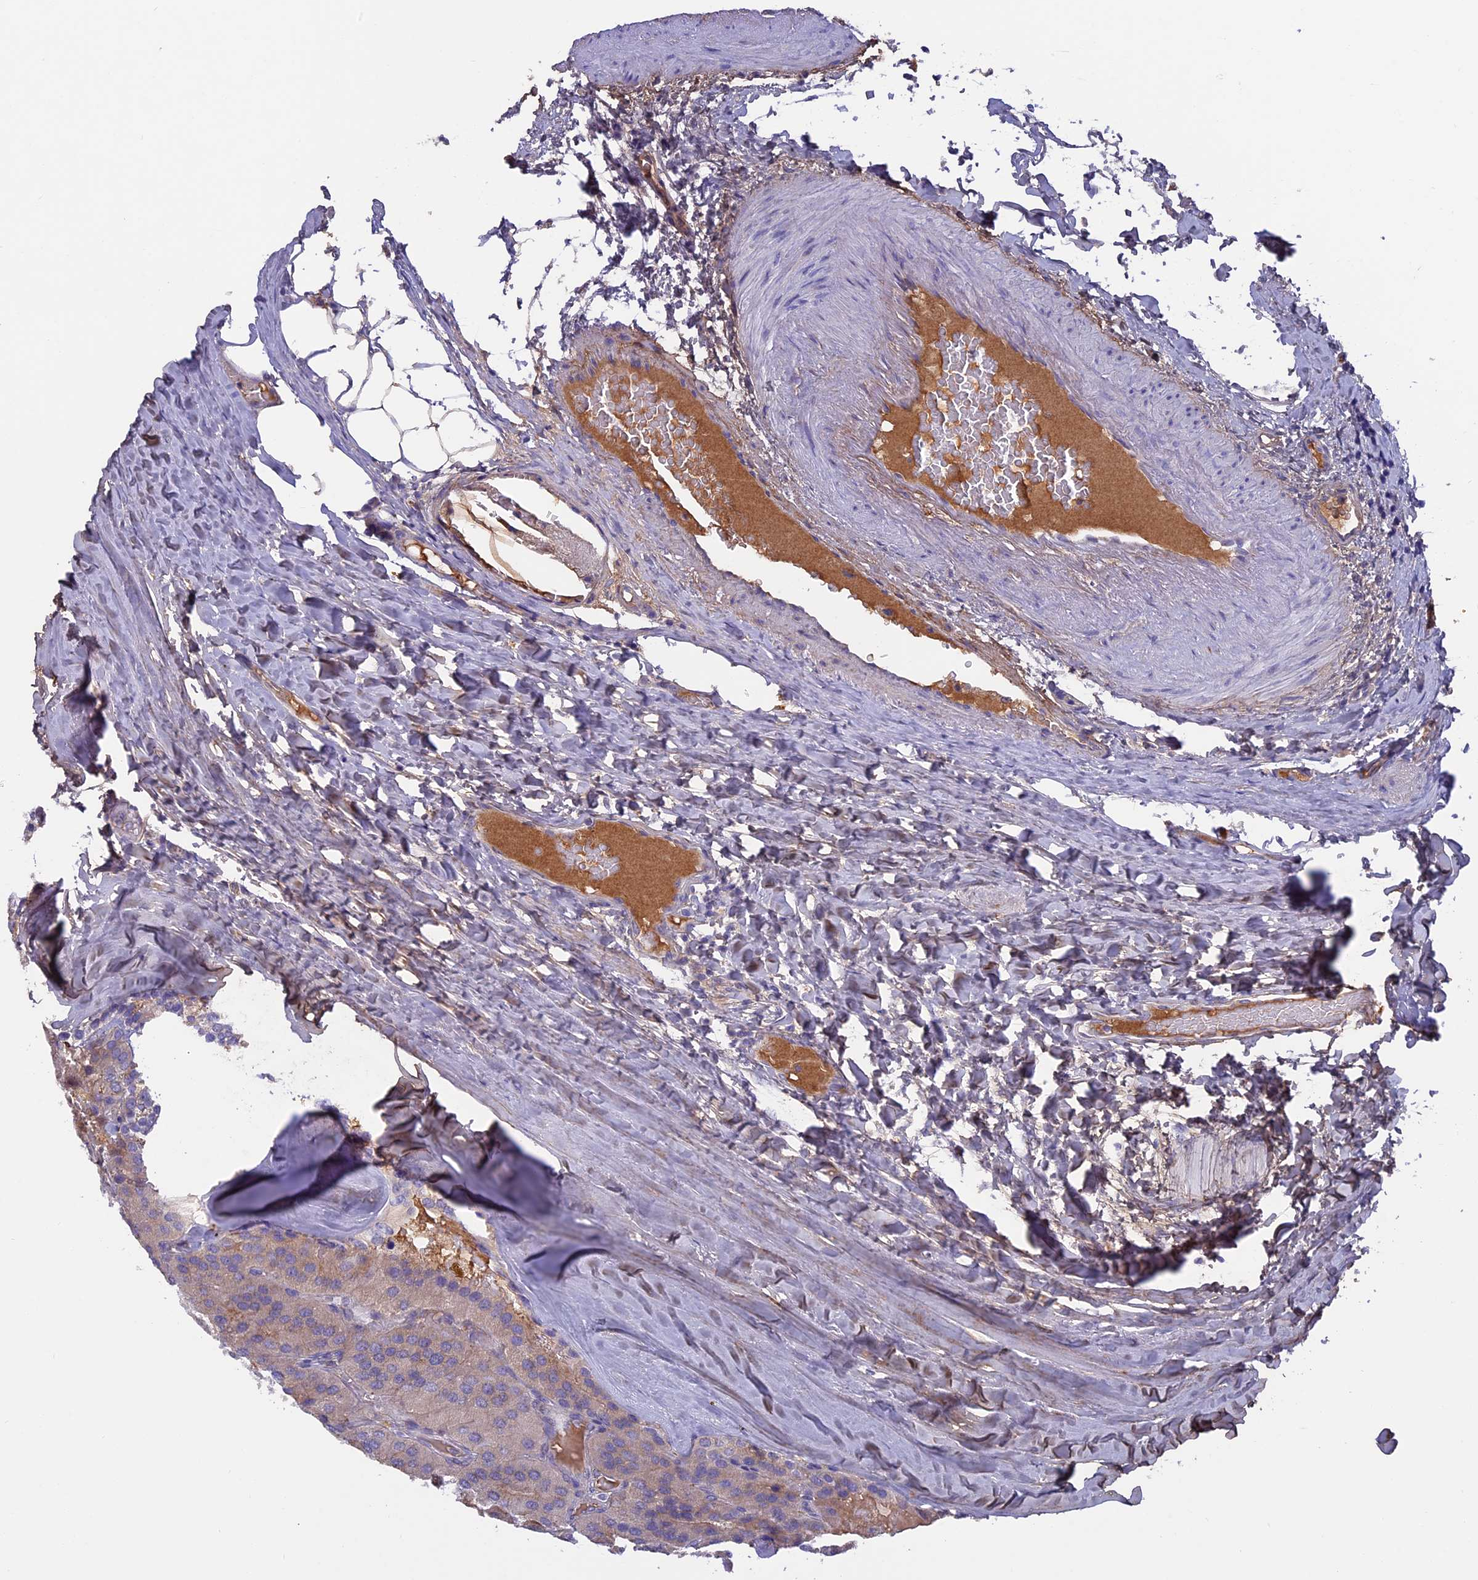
{"staining": {"intensity": "weak", "quantity": "<25%", "location": "cytoplasmic/membranous"}, "tissue": "parathyroid gland", "cell_type": "Glandular cells", "image_type": "normal", "snomed": [{"axis": "morphology", "description": "Normal tissue, NOS"}, {"axis": "morphology", "description": "Adenoma, NOS"}, {"axis": "topography", "description": "Parathyroid gland"}], "caption": "Photomicrograph shows no protein positivity in glandular cells of unremarkable parathyroid gland.", "gene": "COL4A3", "patient": {"sex": "female", "age": 86}}